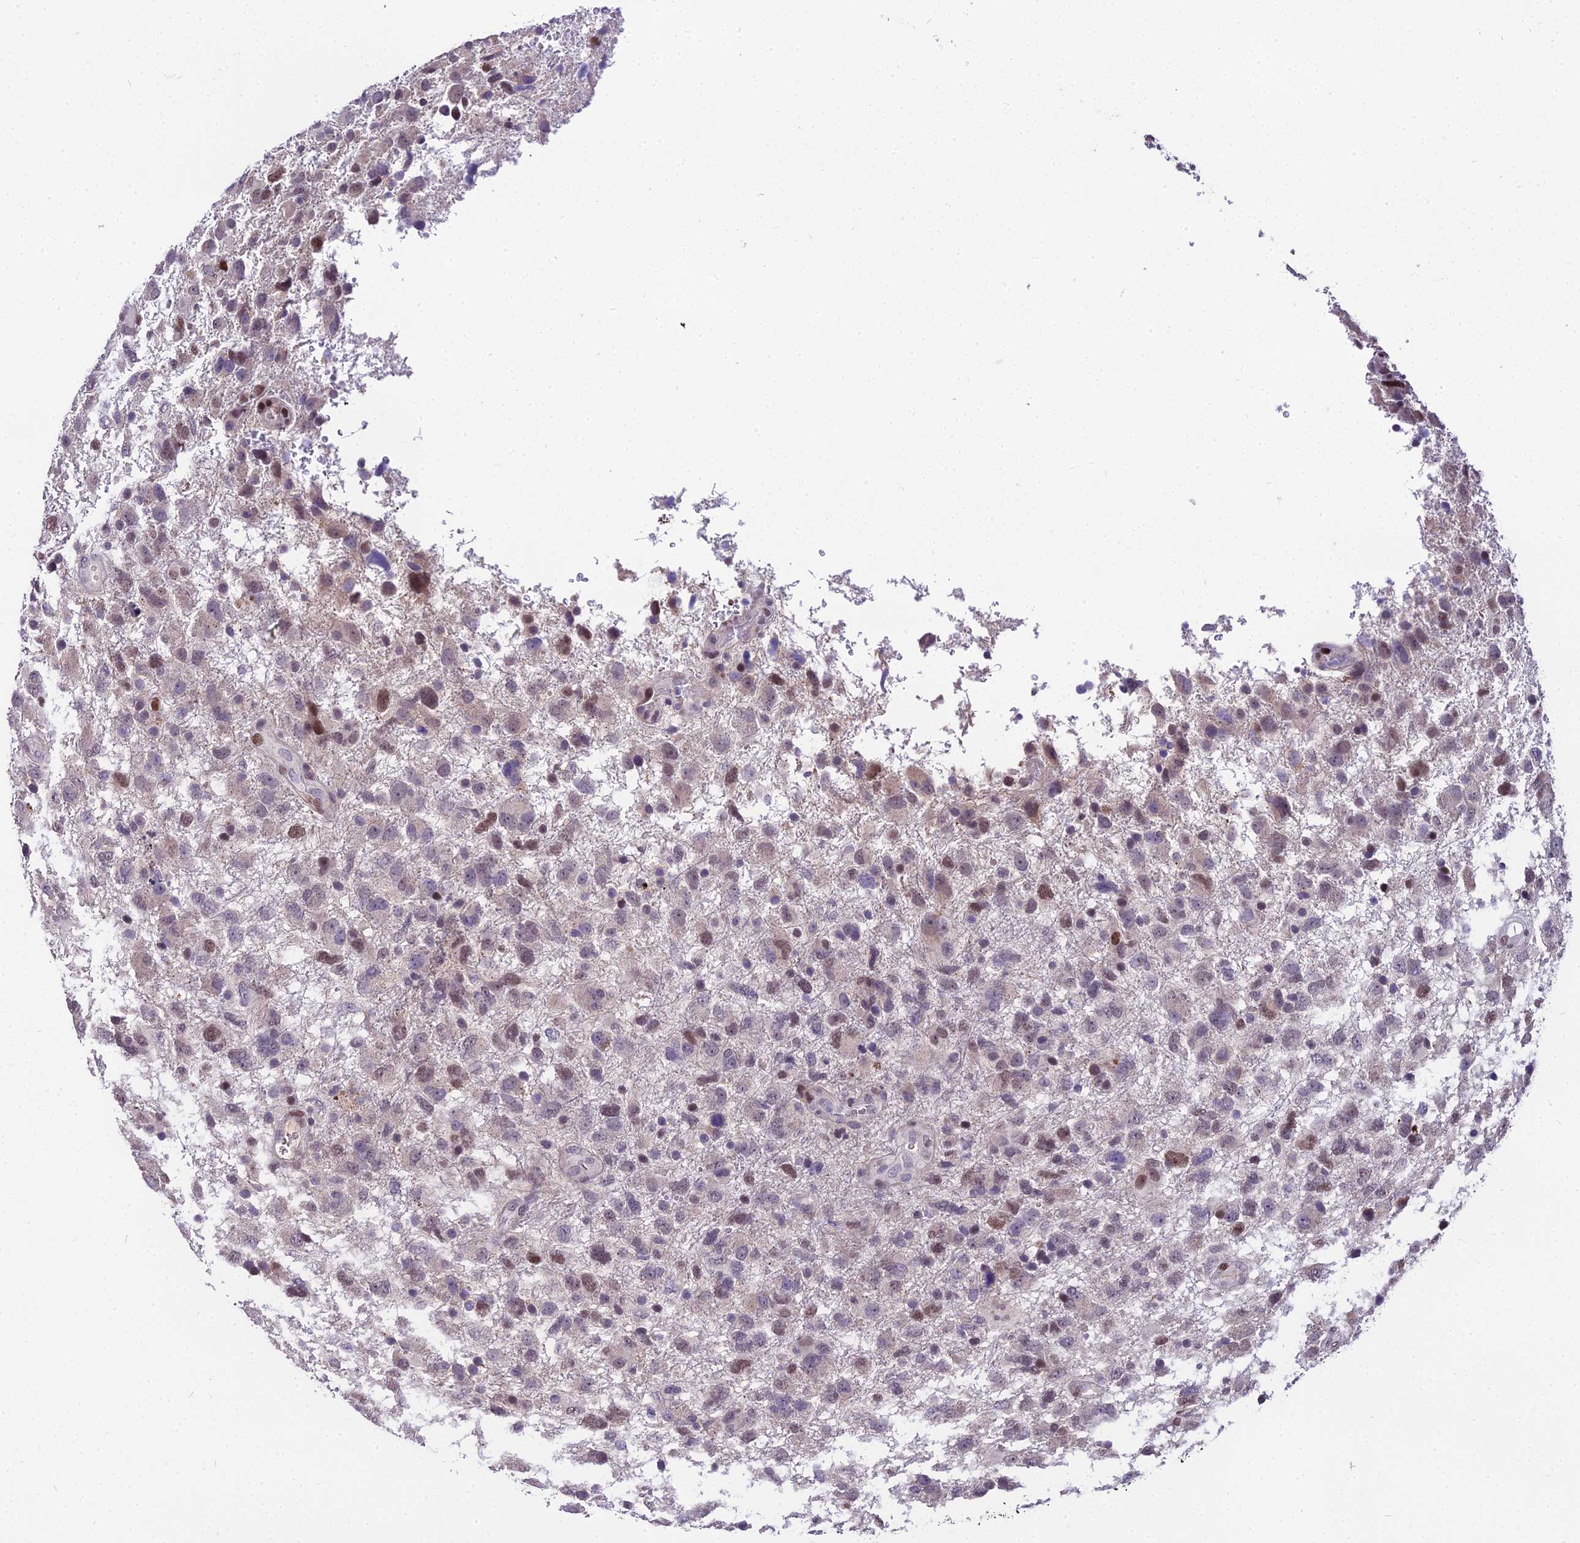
{"staining": {"intensity": "moderate", "quantity": "<25%", "location": "nuclear"}, "tissue": "glioma", "cell_type": "Tumor cells", "image_type": "cancer", "snomed": [{"axis": "morphology", "description": "Glioma, malignant, High grade"}, {"axis": "topography", "description": "Brain"}], "caption": "Protein staining of glioma tissue demonstrates moderate nuclear positivity in about <25% of tumor cells. The staining was performed using DAB, with brown indicating positive protein expression. Nuclei are stained blue with hematoxylin.", "gene": "TRIML2", "patient": {"sex": "male", "age": 61}}